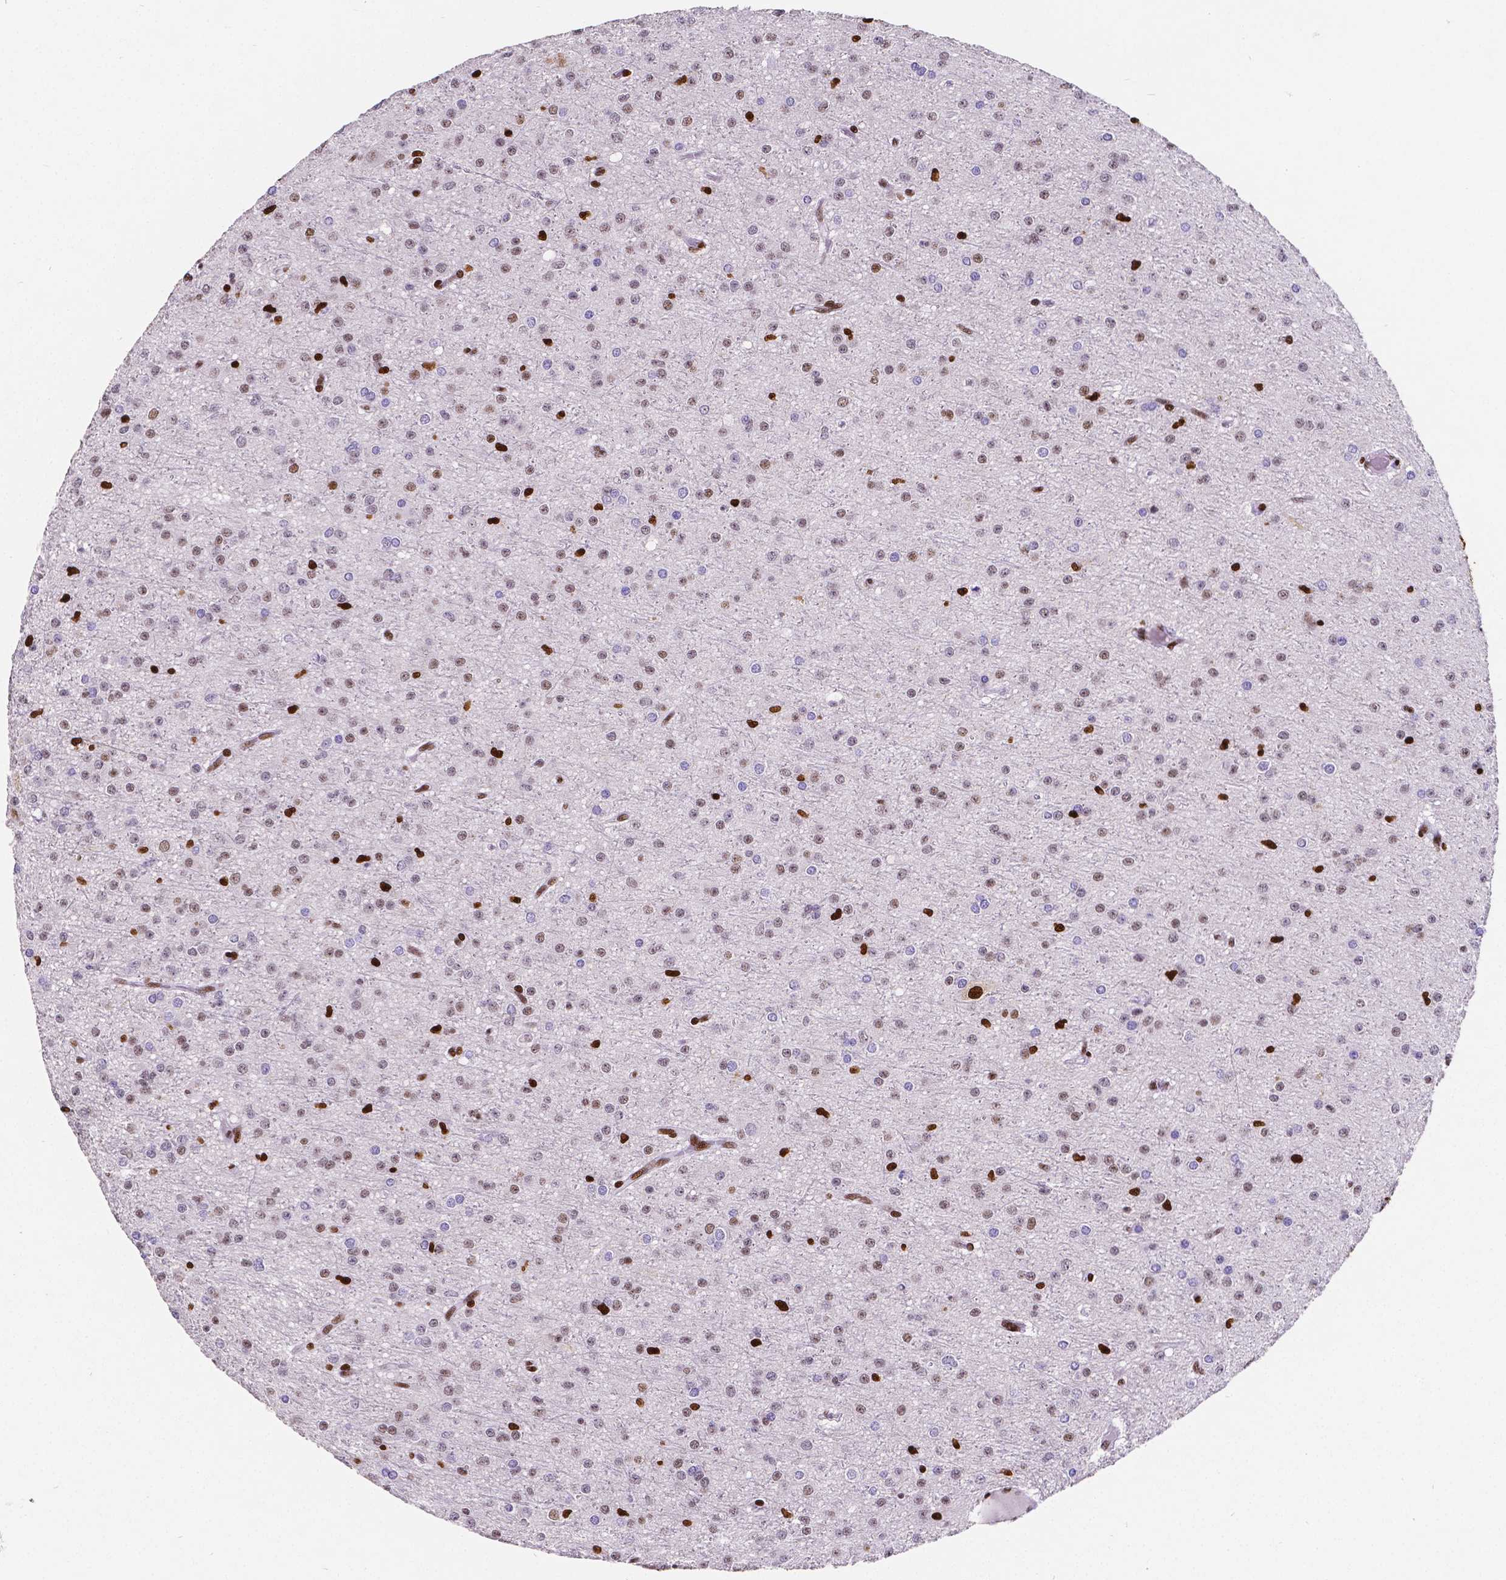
{"staining": {"intensity": "strong", "quantity": "<25%", "location": "nuclear"}, "tissue": "glioma", "cell_type": "Tumor cells", "image_type": "cancer", "snomed": [{"axis": "morphology", "description": "Glioma, malignant, Low grade"}, {"axis": "topography", "description": "Brain"}], "caption": "Low-grade glioma (malignant) tissue reveals strong nuclear positivity in about <25% of tumor cells, visualized by immunohistochemistry.", "gene": "MEF2C", "patient": {"sex": "male", "age": 27}}